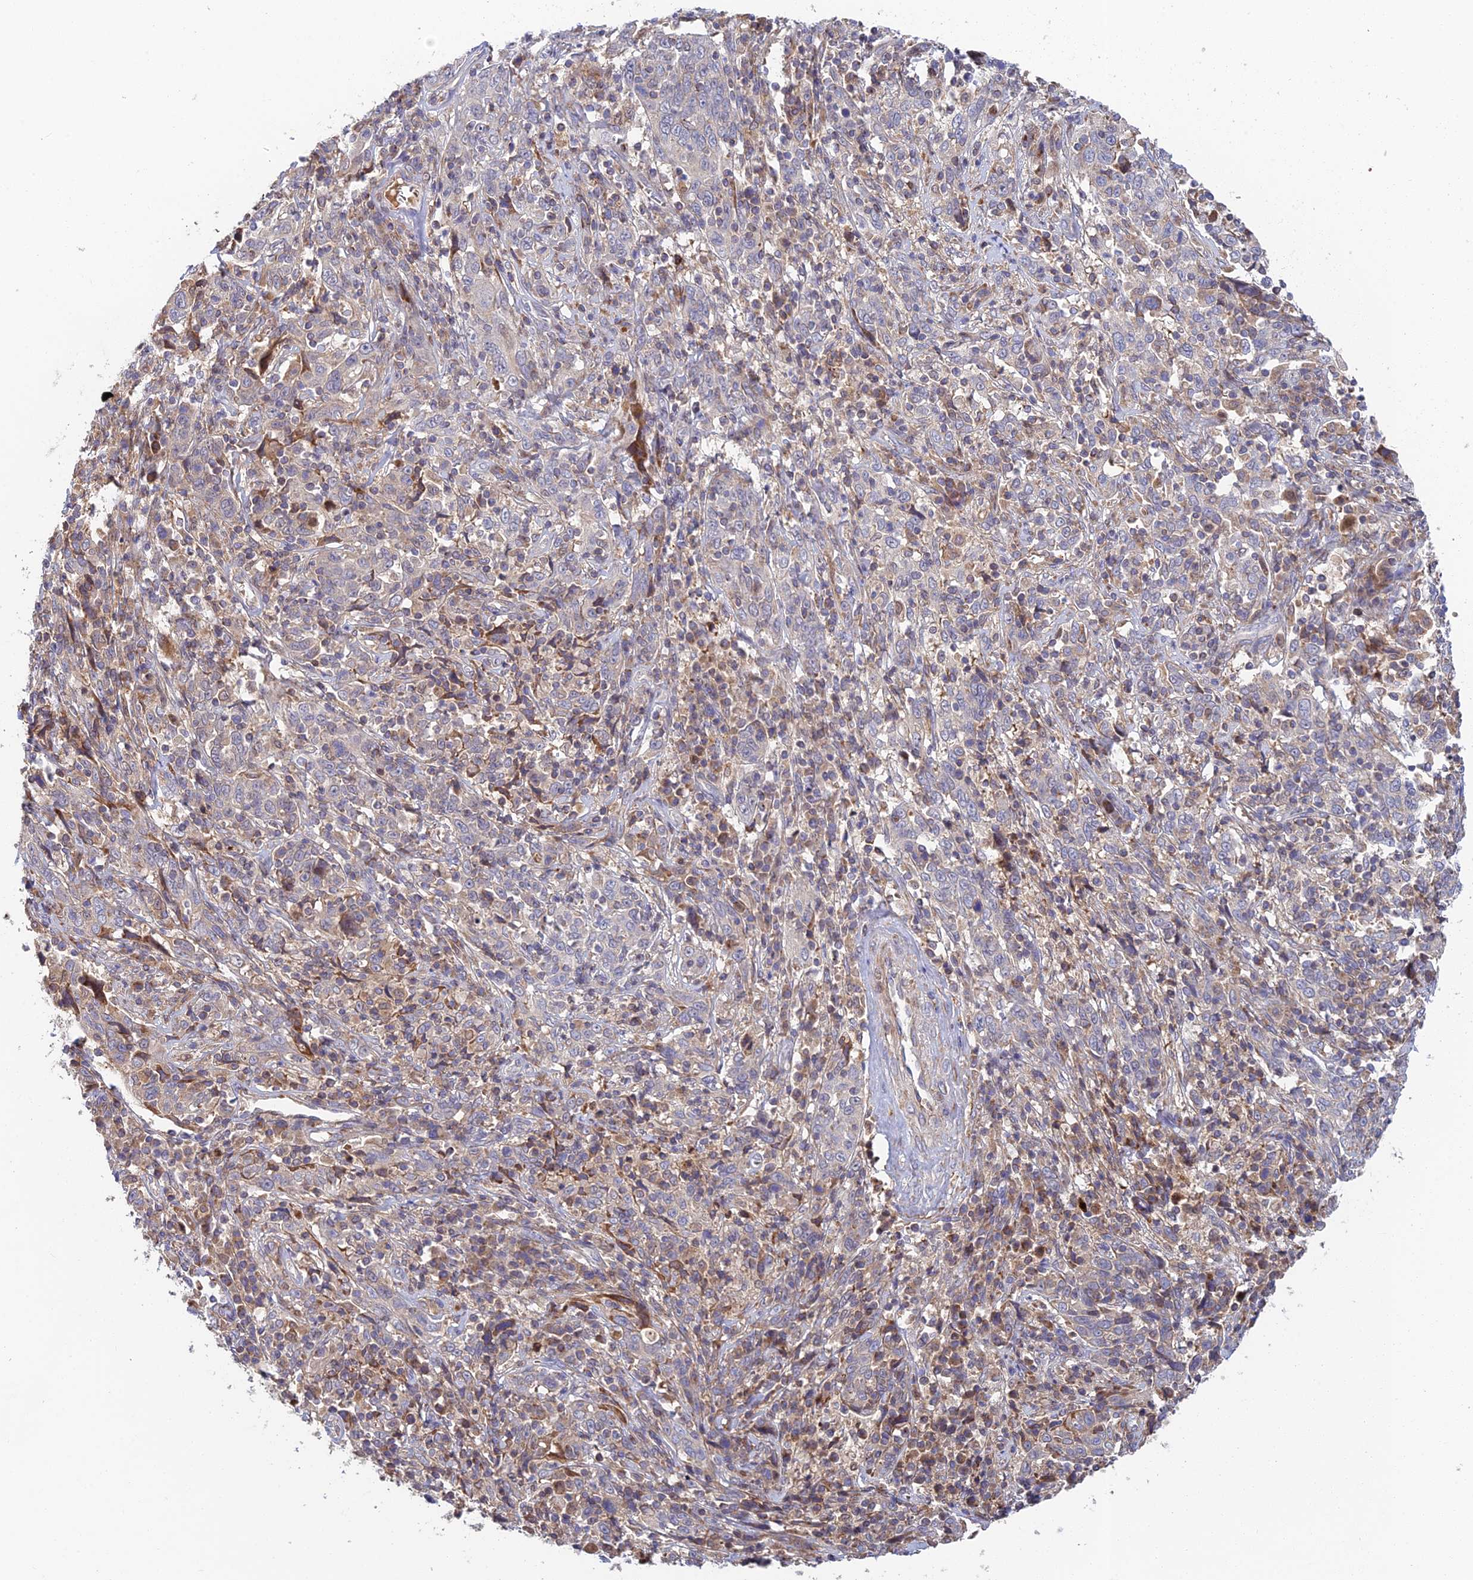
{"staining": {"intensity": "negative", "quantity": "none", "location": "none"}, "tissue": "cervical cancer", "cell_type": "Tumor cells", "image_type": "cancer", "snomed": [{"axis": "morphology", "description": "Squamous cell carcinoma, NOS"}, {"axis": "topography", "description": "Cervix"}], "caption": "The micrograph demonstrates no significant expression in tumor cells of cervical squamous cell carcinoma.", "gene": "FUOM", "patient": {"sex": "female", "age": 46}}